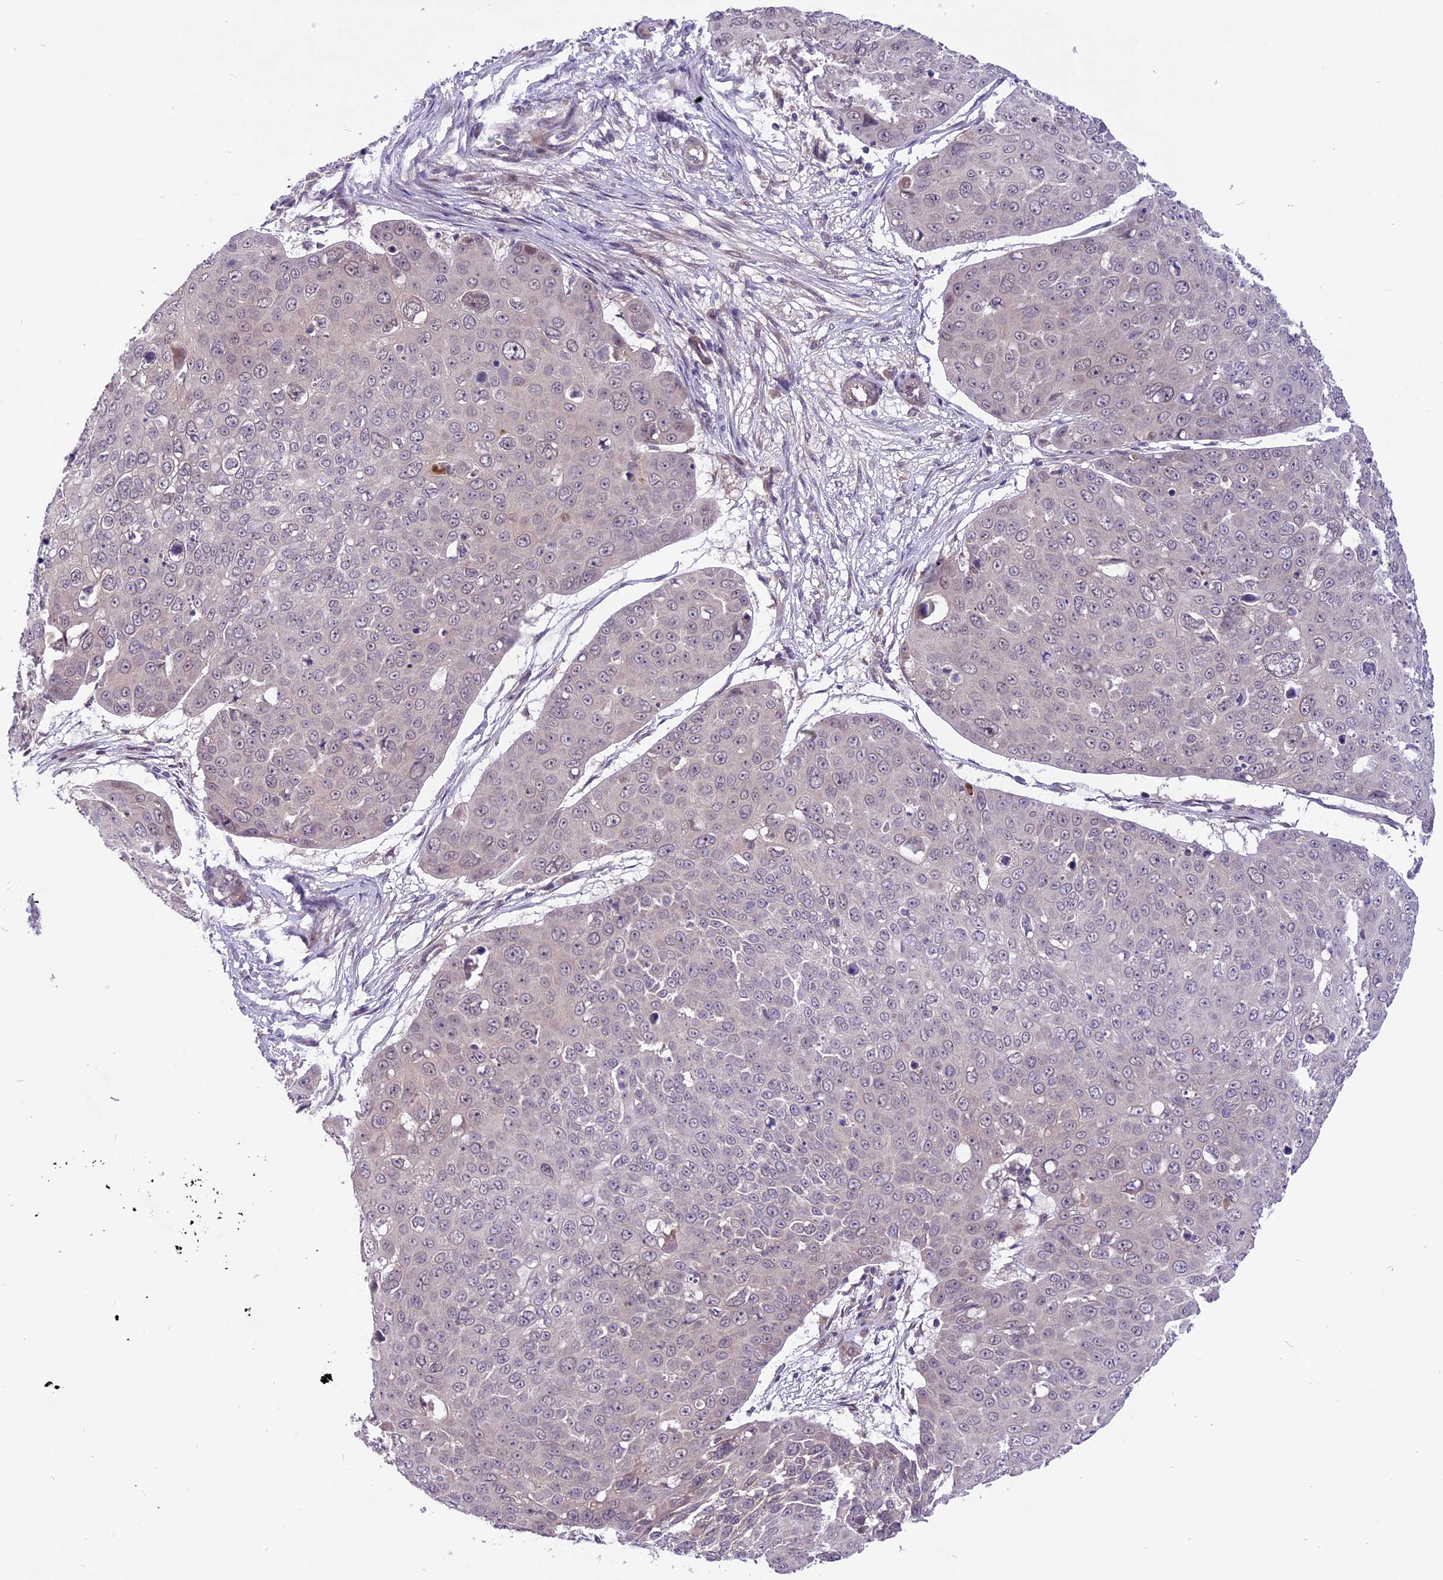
{"staining": {"intensity": "negative", "quantity": "none", "location": "none"}, "tissue": "skin cancer", "cell_type": "Tumor cells", "image_type": "cancer", "snomed": [{"axis": "morphology", "description": "Squamous cell carcinoma, NOS"}, {"axis": "topography", "description": "Skin"}], "caption": "Immunohistochemistry (IHC) photomicrograph of neoplastic tissue: skin squamous cell carcinoma stained with DAB shows no significant protein staining in tumor cells.", "gene": "SPRED1", "patient": {"sex": "male", "age": 71}}